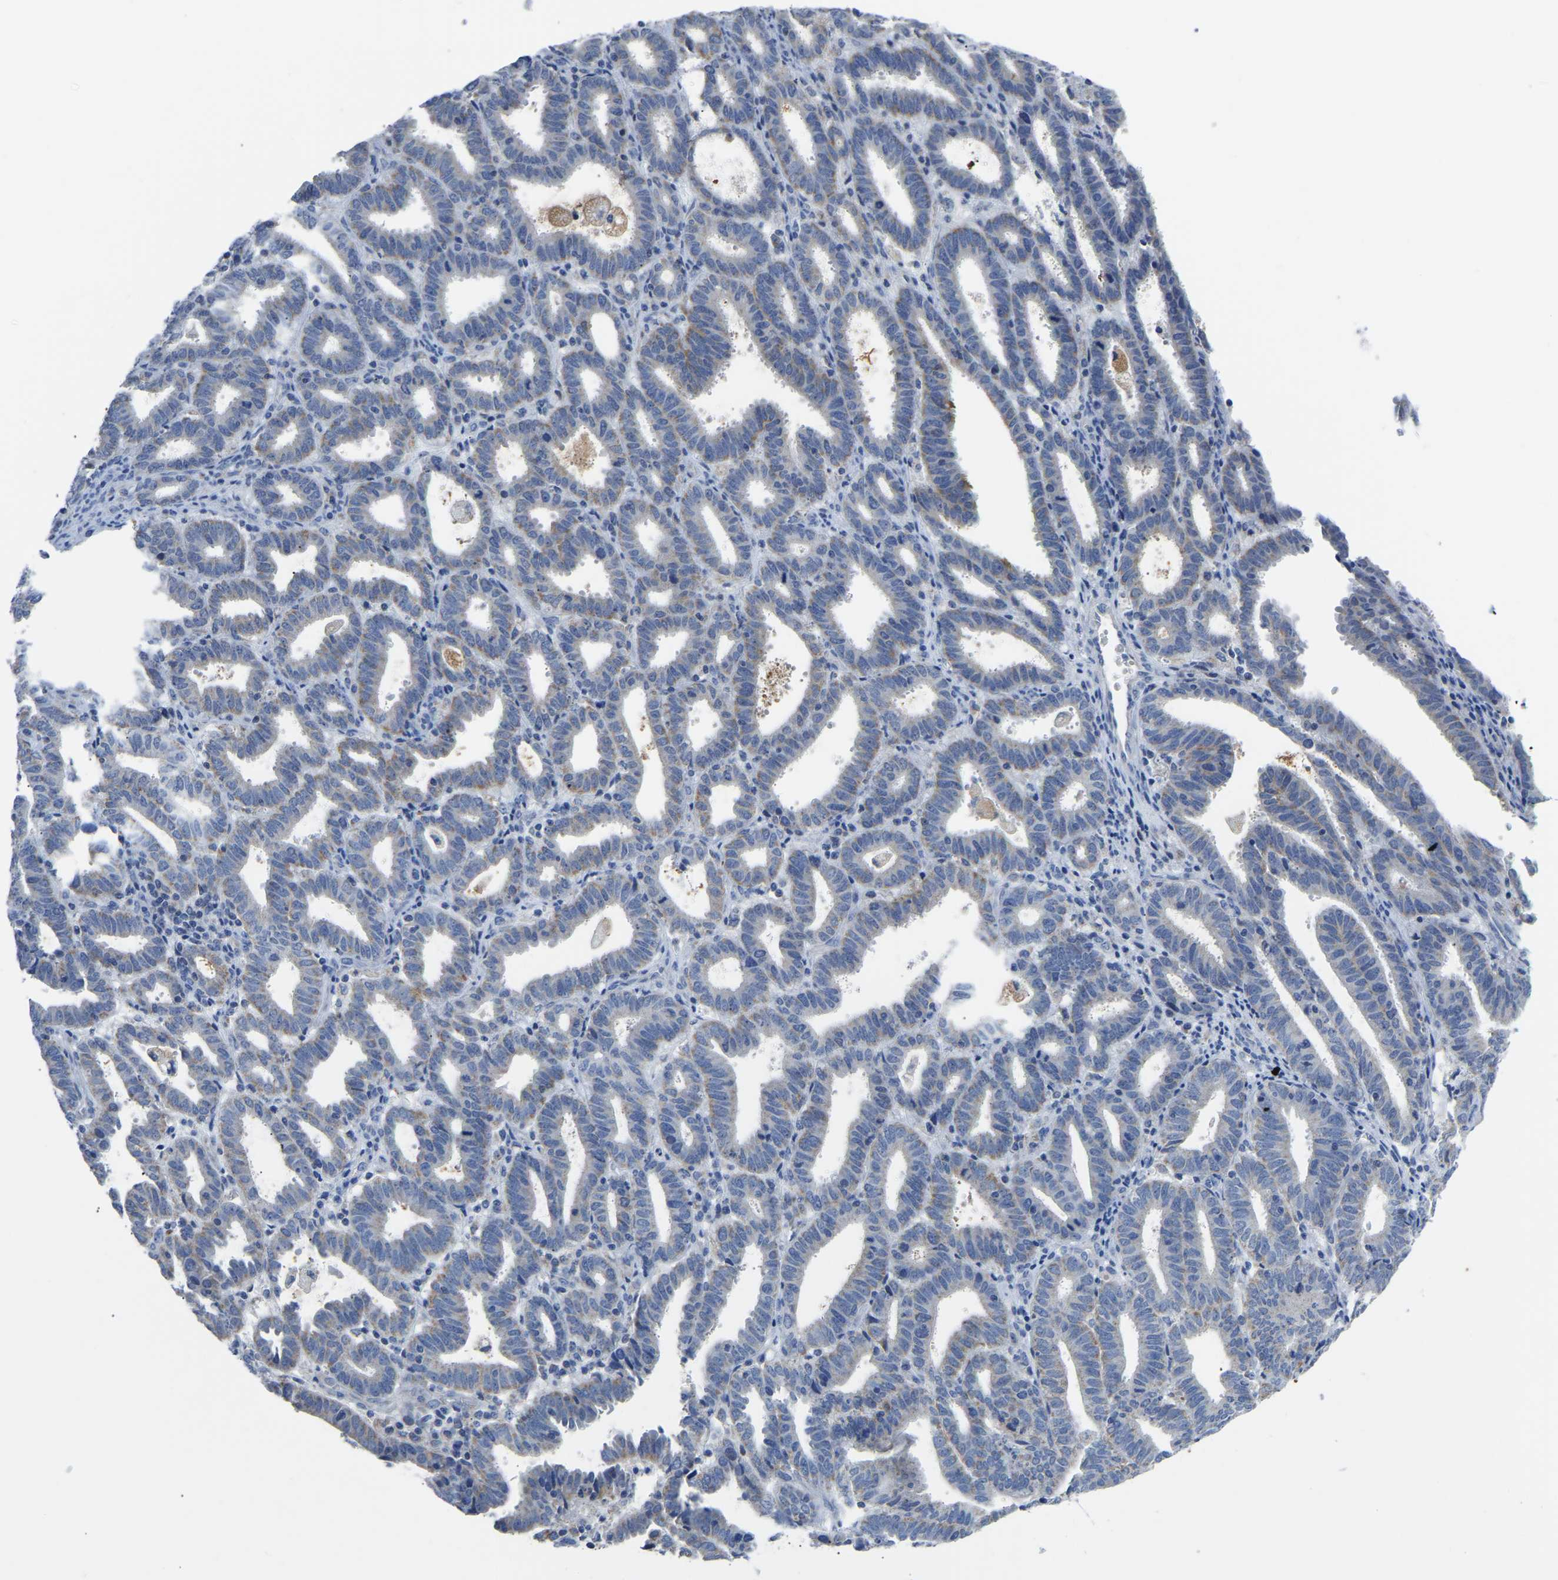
{"staining": {"intensity": "negative", "quantity": "none", "location": "none"}, "tissue": "endometrial cancer", "cell_type": "Tumor cells", "image_type": "cancer", "snomed": [{"axis": "morphology", "description": "Adenocarcinoma, NOS"}, {"axis": "topography", "description": "Uterus"}], "caption": "This image is of endometrial cancer stained with immunohistochemistry (IHC) to label a protein in brown with the nuclei are counter-stained blue. There is no expression in tumor cells.", "gene": "ETFA", "patient": {"sex": "female", "age": 83}}